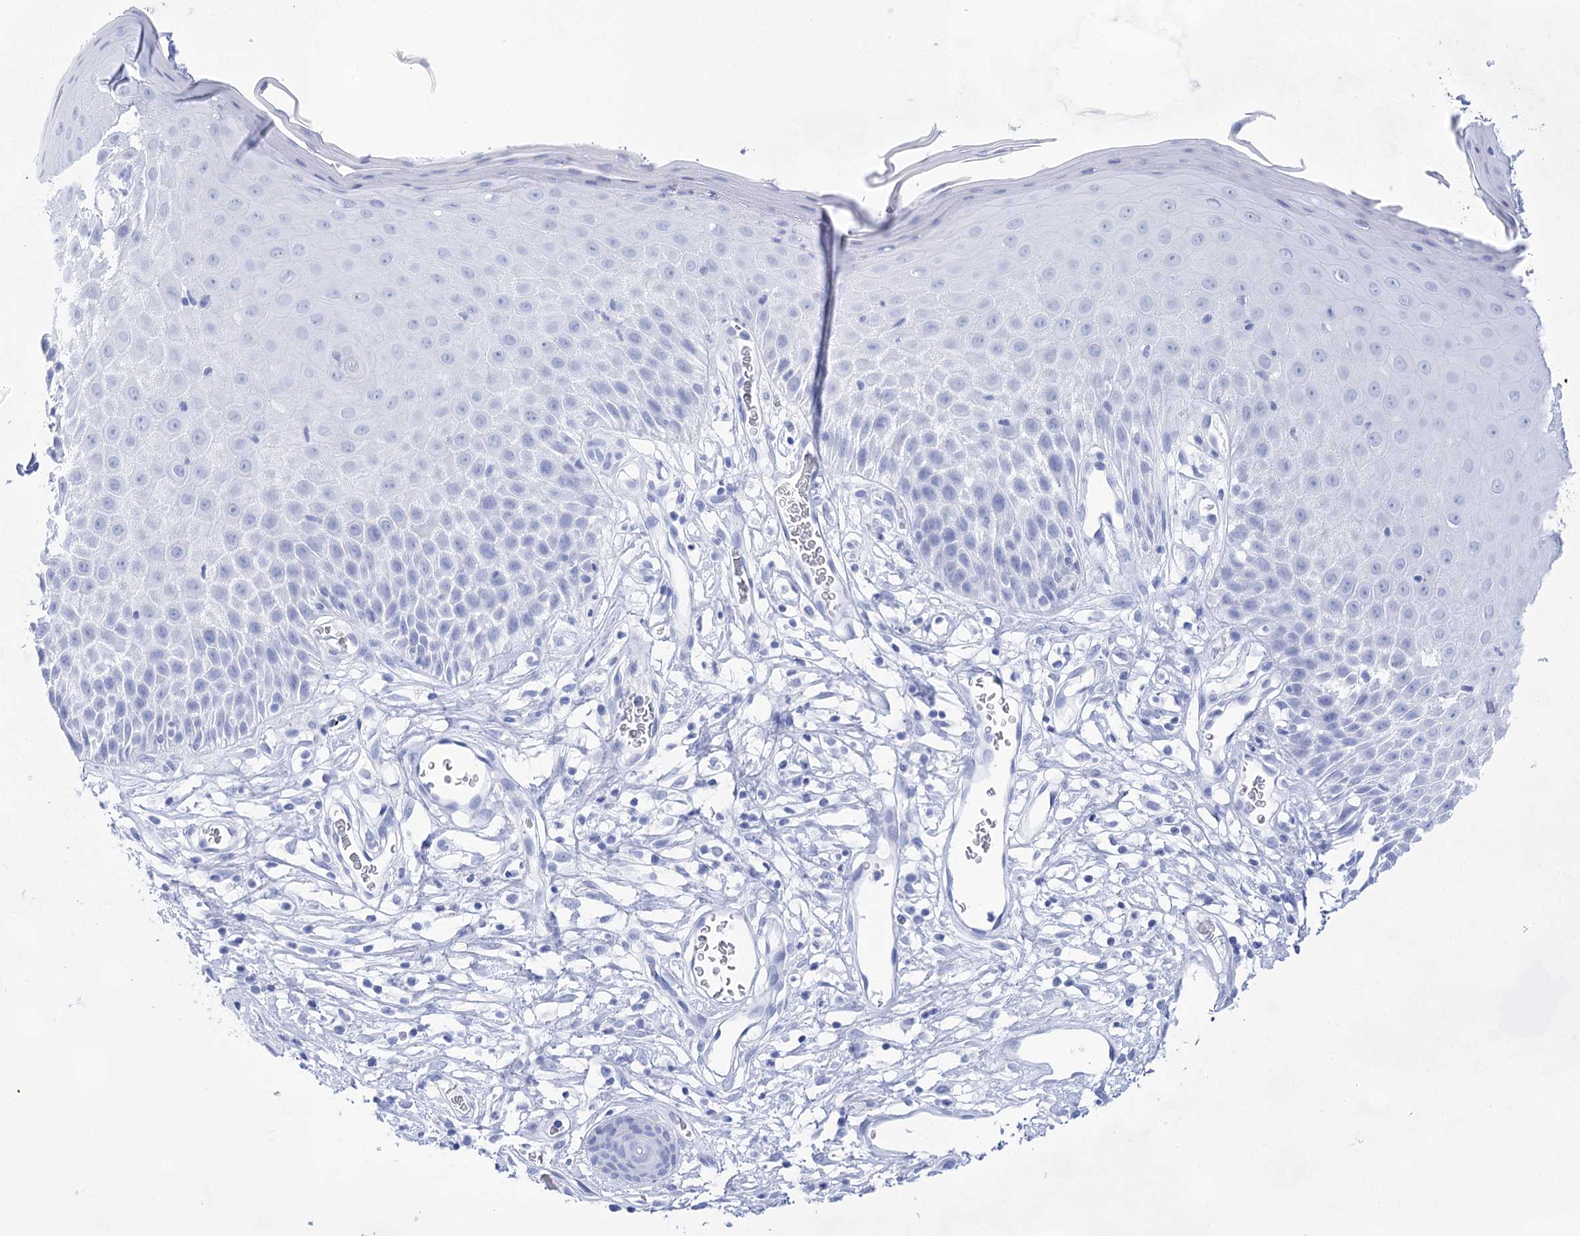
{"staining": {"intensity": "negative", "quantity": "none", "location": "none"}, "tissue": "skin", "cell_type": "Epidermal cells", "image_type": "normal", "snomed": [{"axis": "morphology", "description": "Normal tissue, NOS"}, {"axis": "topography", "description": "Vulva"}], "caption": "The photomicrograph exhibits no staining of epidermal cells in normal skin. (Stains: DAB (3,3'-diaminobenzidine) immunohistochemistry with hematoxylin counter stain, Microscopy: brightfield microscopy at high magnification).", "gene": "LALBA", "patient": {"sex": "female", "age": 68}}